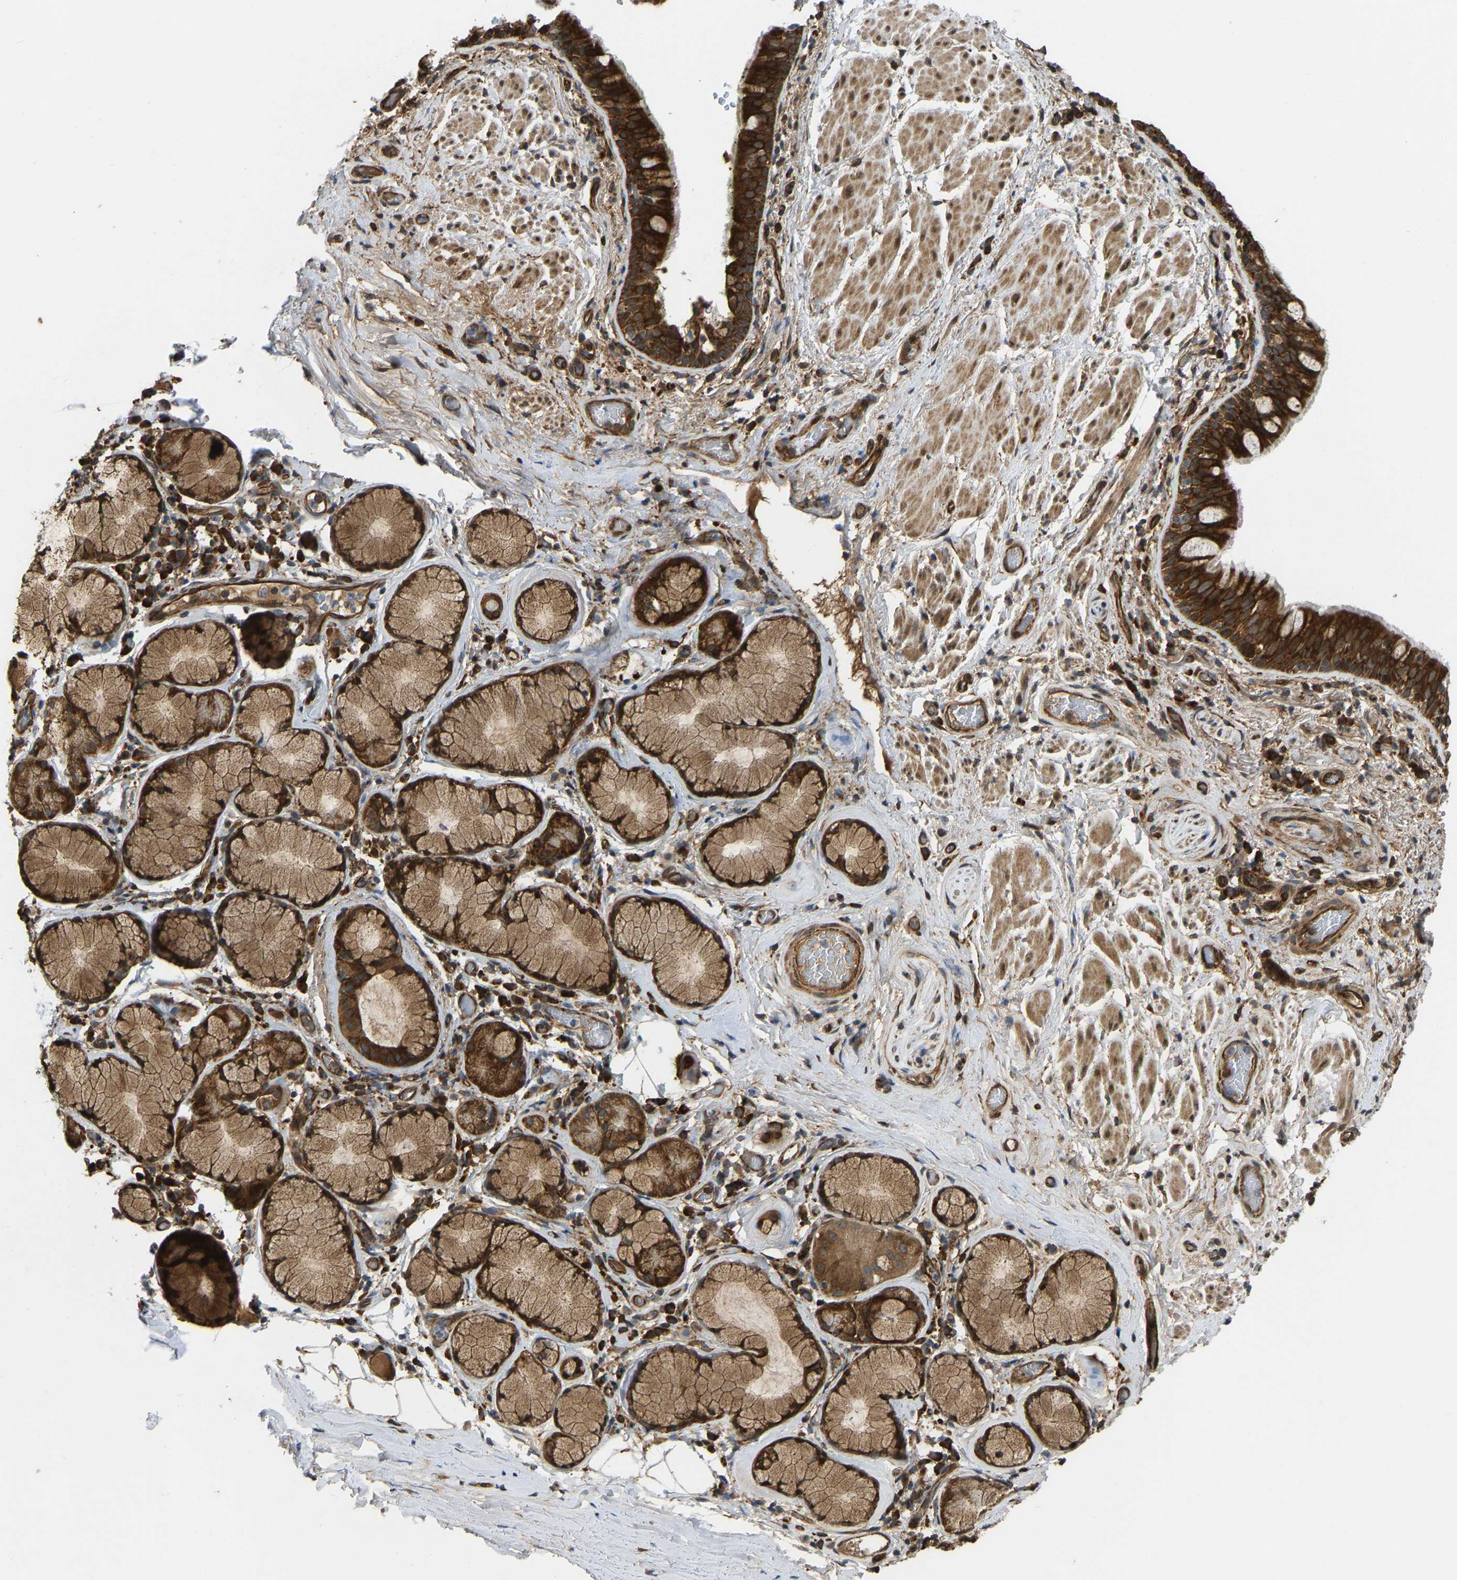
{"staining": {"intensity": "strong", "quantity": ">75%", "location": "cytoplasmic/membranous"}, "tissue": "bronchus", "cell_type": "Respiratory epithelial cells", "image_type": "normal", "snomed": [{"axis": "morphology", "description": "Normal tissue, NOS"}, {"axis": "morphology", "description": "Inflammation, NOS"}, {"axis": "topography", "description": "Cartilage tissue"}, {"axis": "topography", "description": "Bronchus"}], "caption": "High-magnification brightfield microscopy of normal bronchus stained with DAB (brown) and counterstained with hematoxylin (blue). respiratory epithelial cells exhibit strong cytoplasmic/membranous expression is appreciated in about>75% of cells. Using DAB (brown) and hematoxylin (blue) stains, captured at high magnification using brightfield microscopy.", "gene": "RASGRF2", "patient": {"sex": "male", "age": 77}}